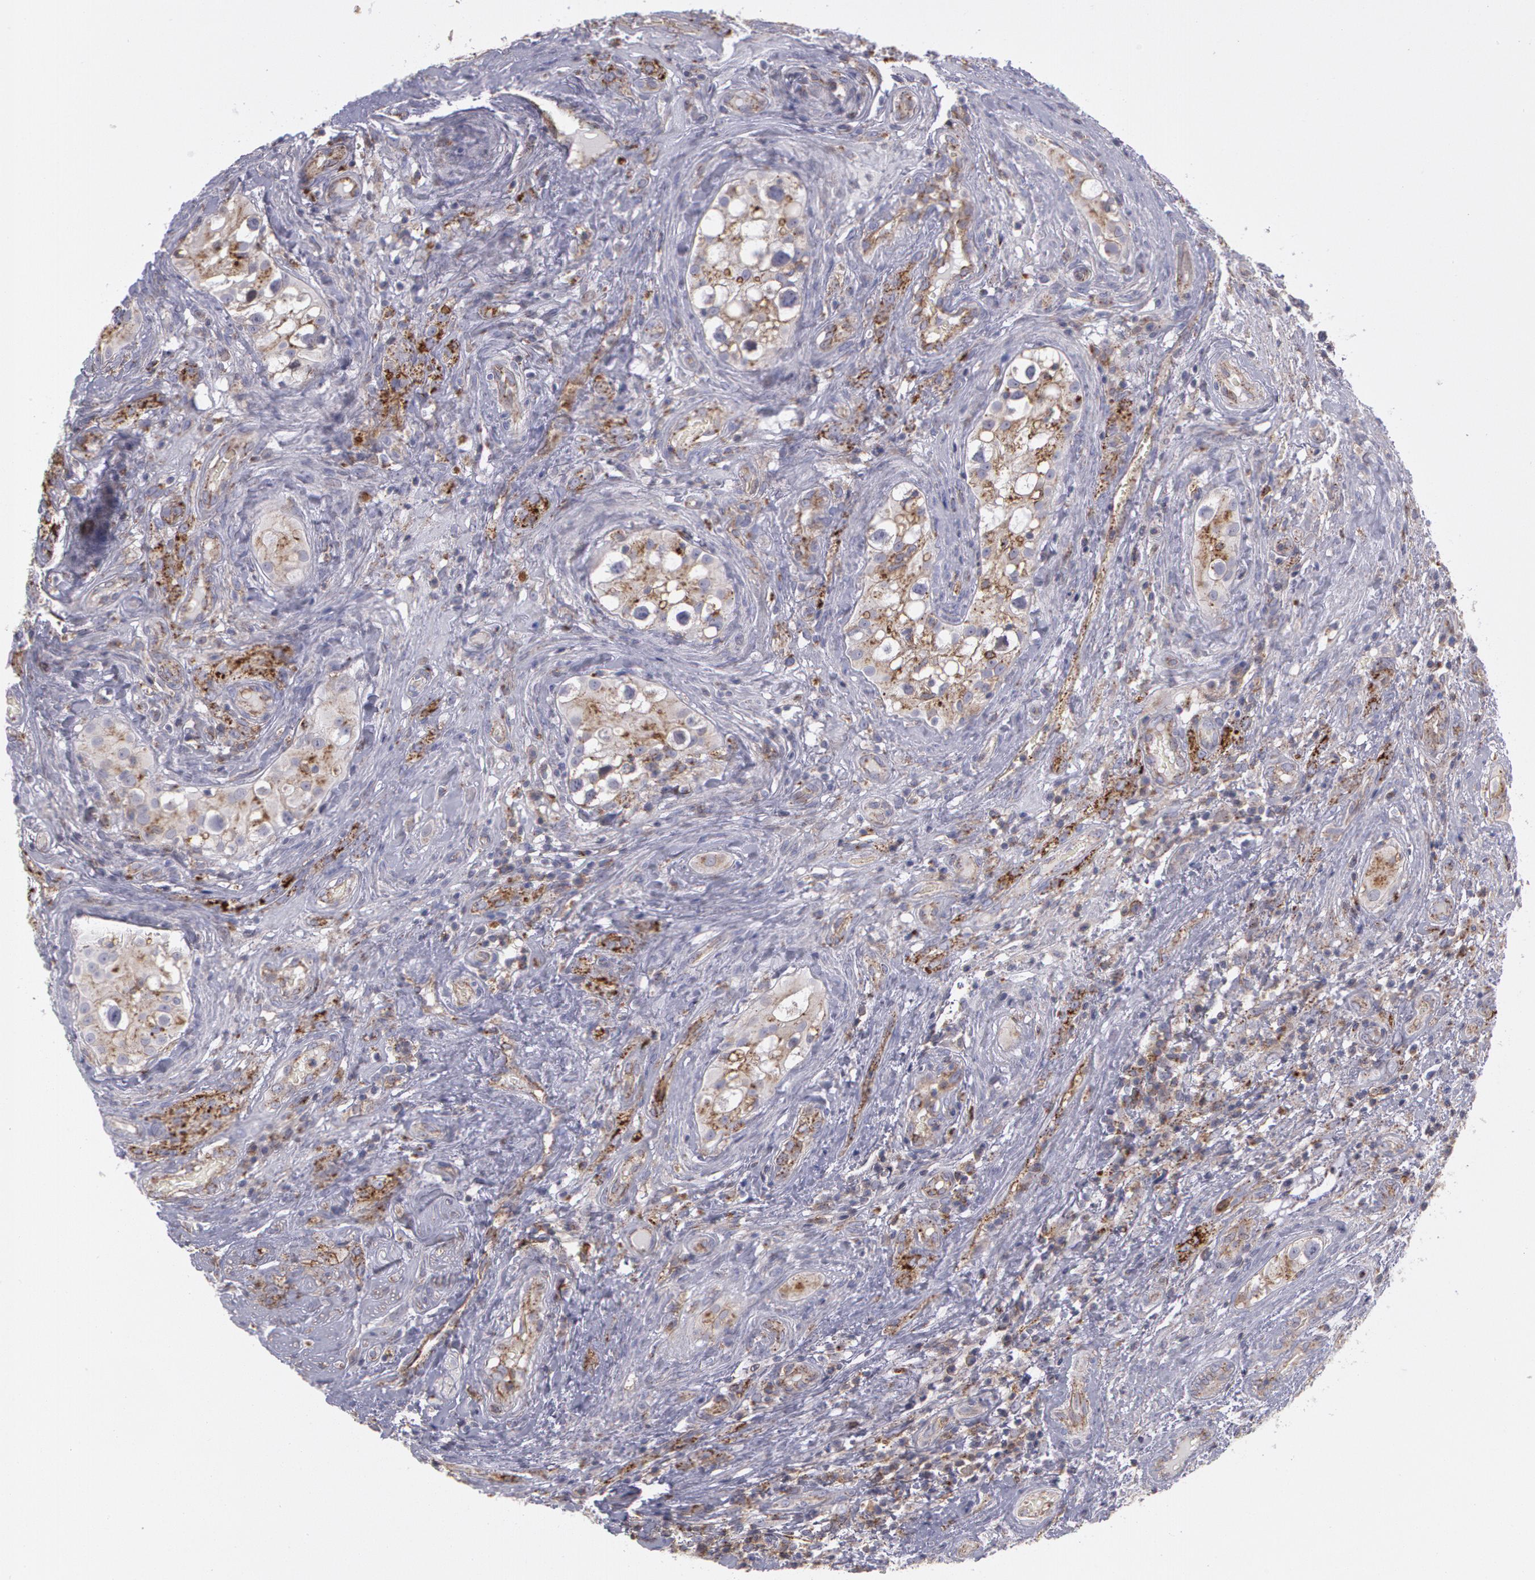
{"staining": {"intensity": "moderate", "quantity": "25%-75%", "location": "cytoplasmic/membranous"}, "tissue": "testis cancer", "cell_type": "Tumor cells", "image_type": "cancer", "snomed": [{"axis": "morphology", "description": "Carcinoma, Embryonal, NOS"}, {"axis": "topography", "description": "Testis"}], "caption": "Immunohistochemistry (IHC) photomicrograph of neoplastic tissue: testis cancer stained using IHC reveals medium levels of moderate protein expression localized specifically in the cytoplasmic/membranous of tumor cells, appearing as a cytoplasmic/membranous brown color.", "gene": "FLOT2", "patient": {"sex": "male", "age": 31}}